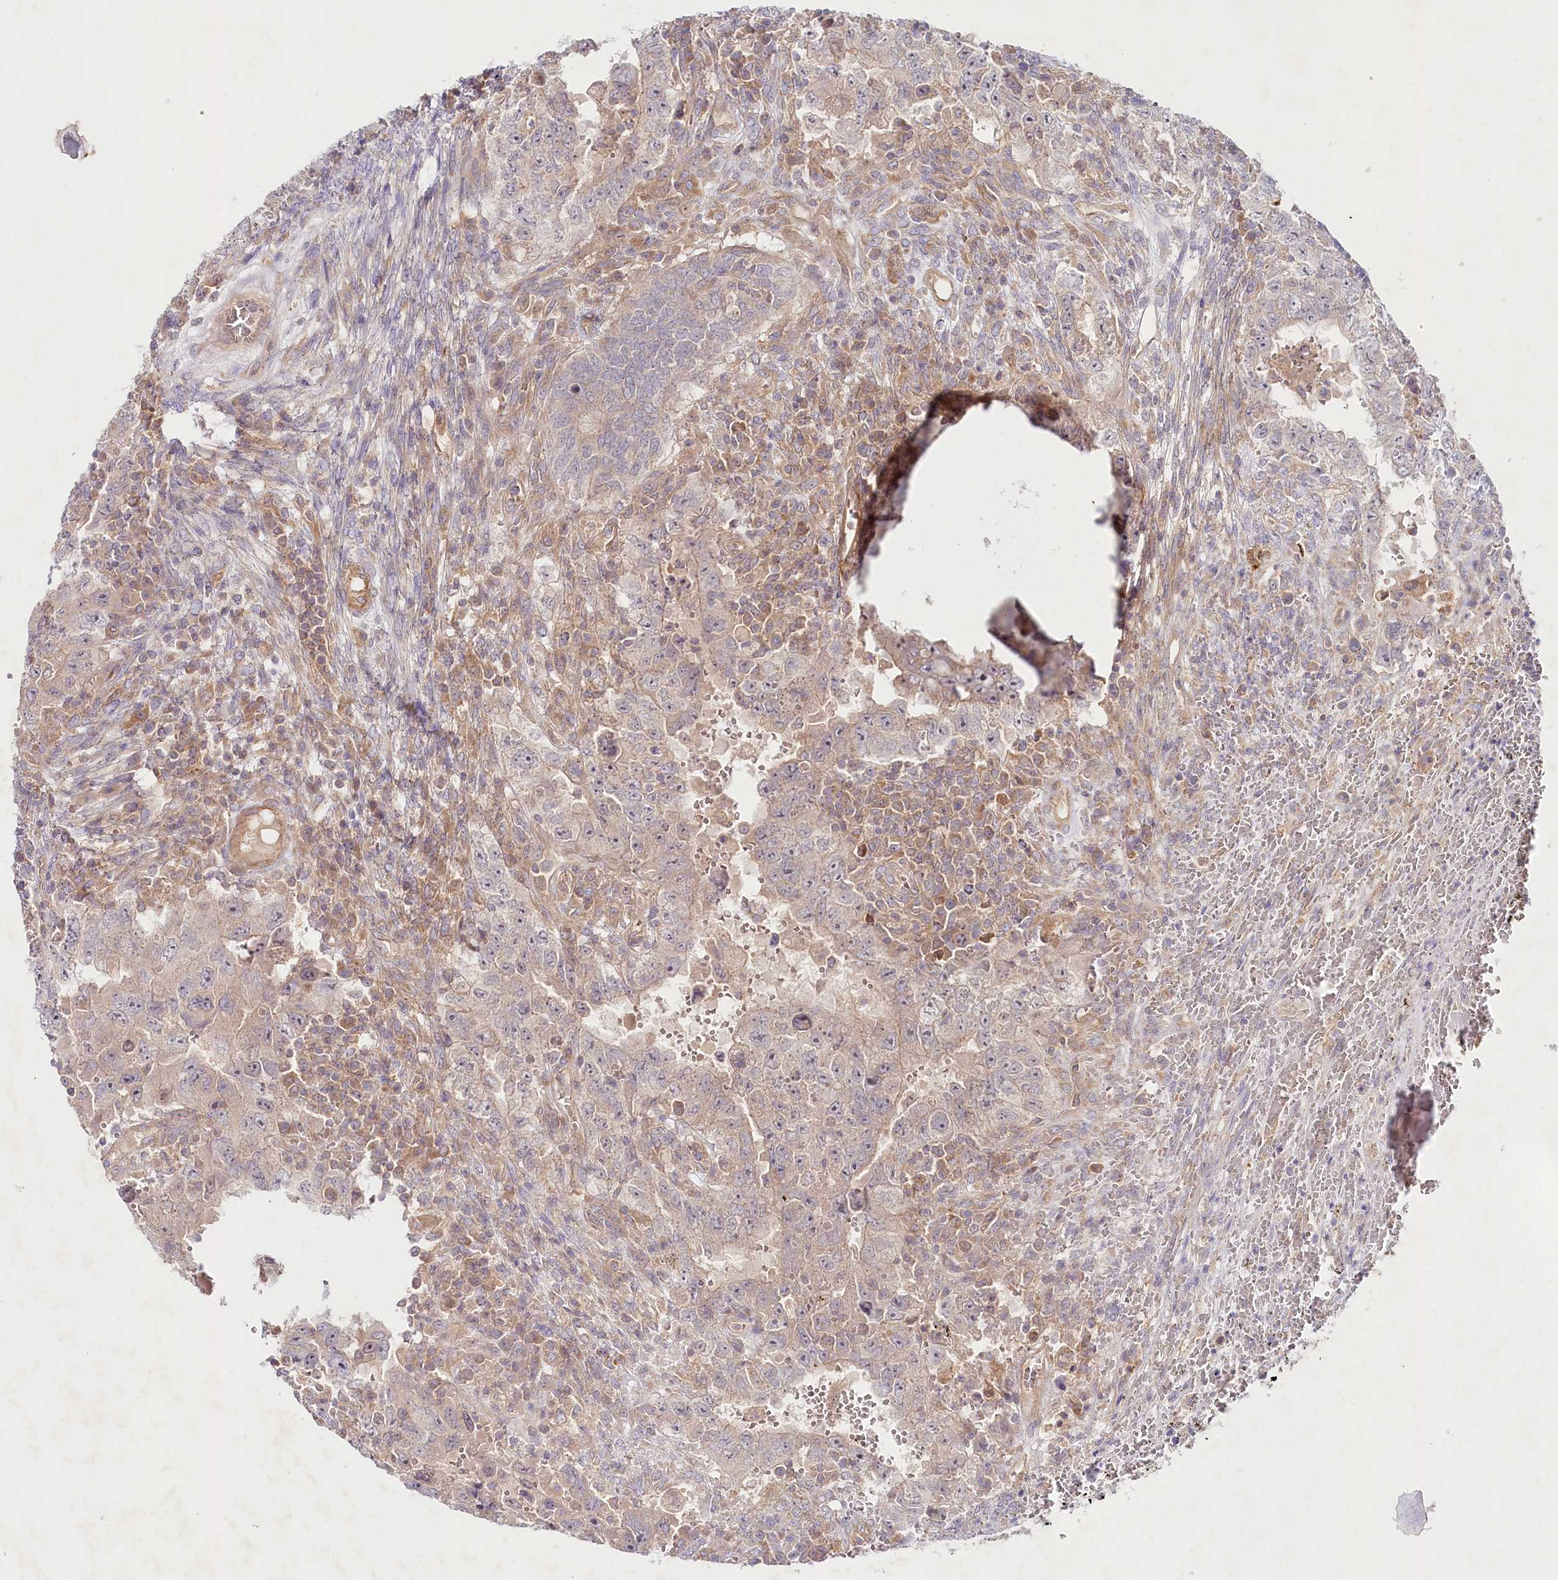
{"staining": {"intensity": "weak", "quantity": "<25%", "location": "cytoplasmic/membranous"}, "tissue": "testis cancer", "cell_type": "Tumor cells", "image_type": "cancer", "snomed": [{"axis": "morphology", "description": "Carcinoma, Embryonal, NOS"}, {"axis": "topography", "description": "Testis"}], "caption": "Tumor cells are negative for protein expression in human testis cancer (embryonal carcinoma).", "gene": "TNIP1", "patient": {"sex": "male", "age": 26}}